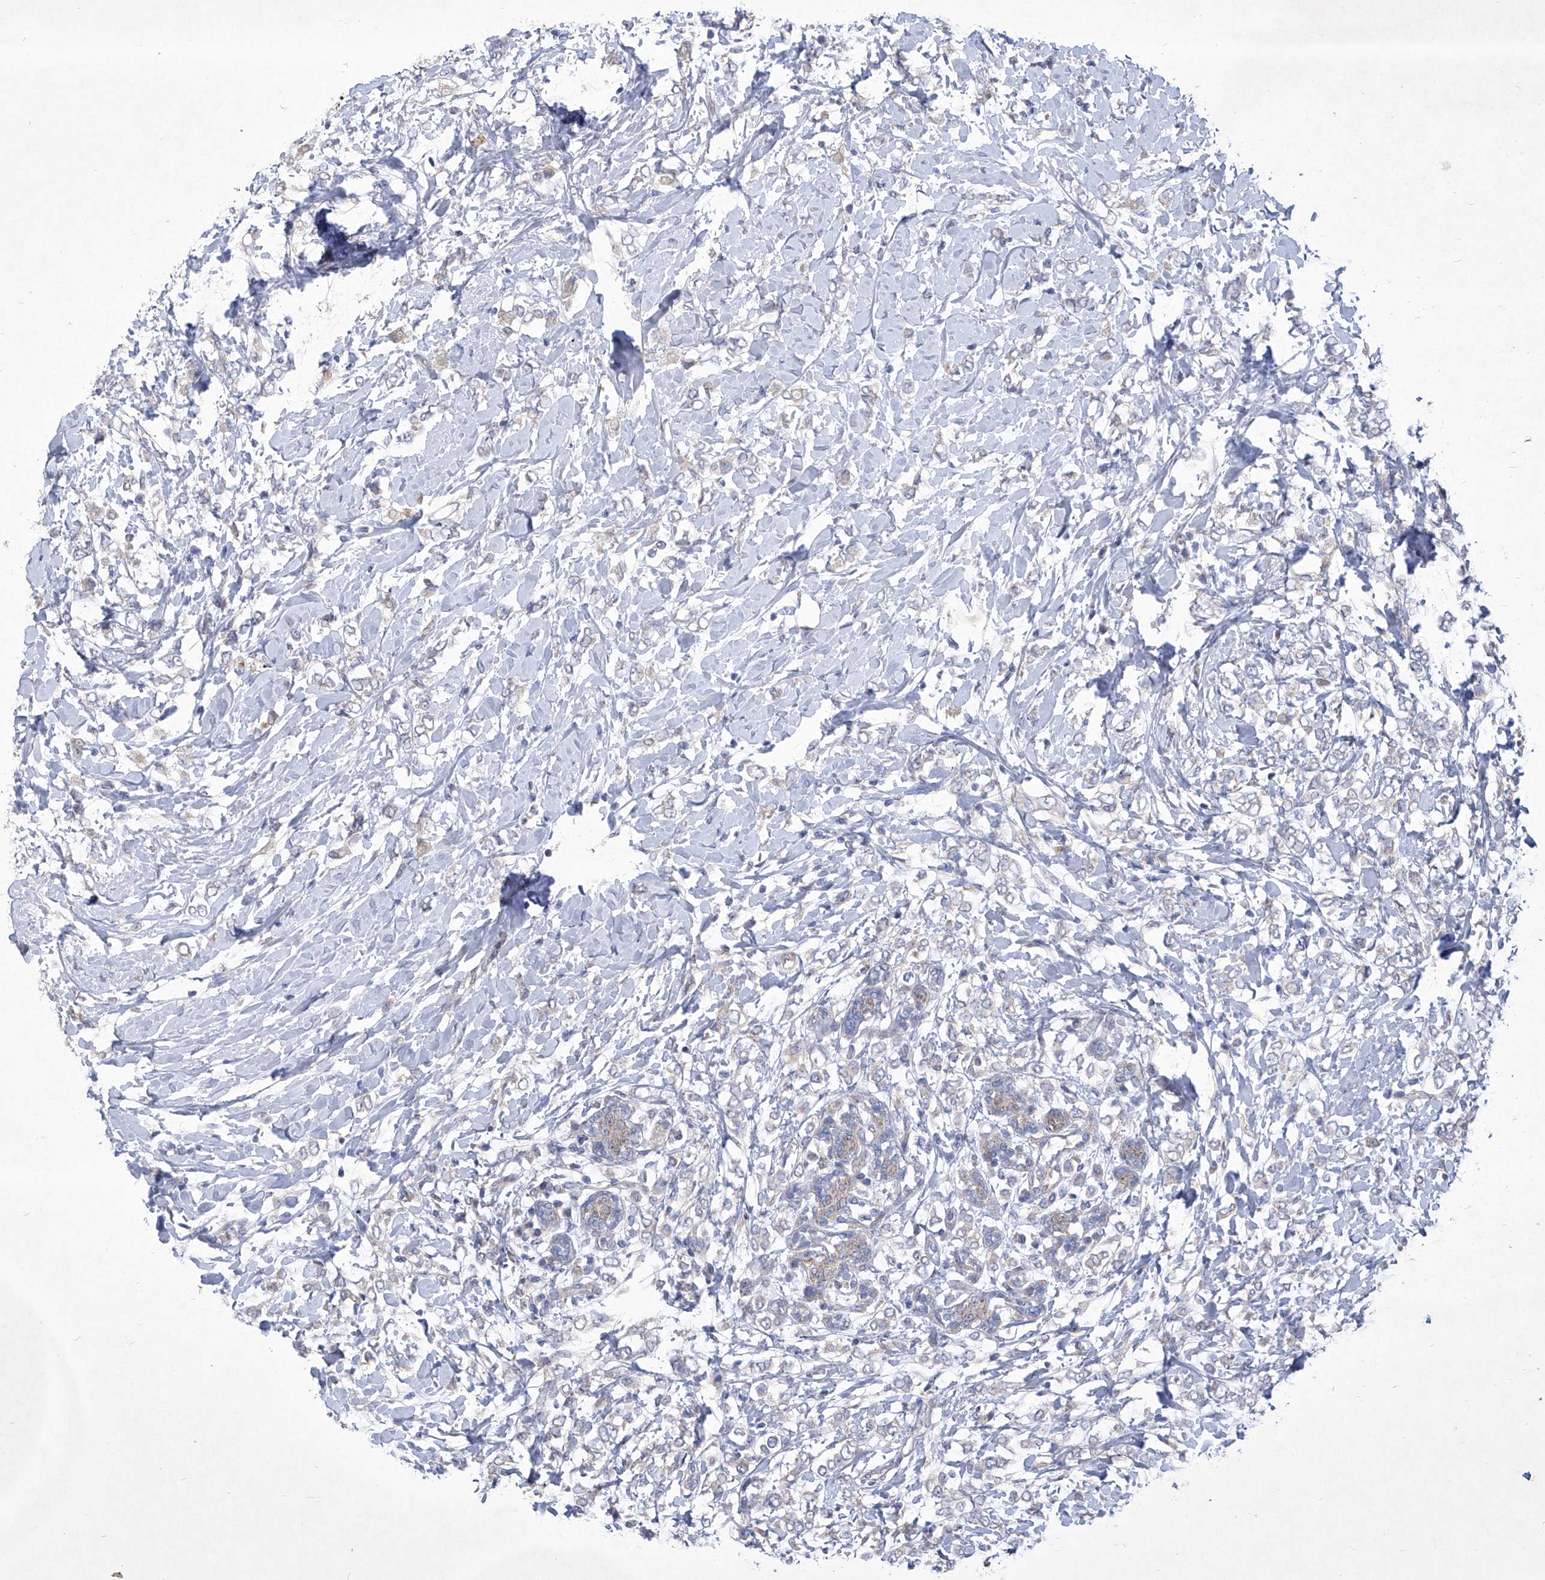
{"staining": {"intensity": "negative", "quantity": "none", "location": "none"}, "tissue": "breast cancer", "cell_type": "Tumor cells", "image_type": "cancer", "snomed": [{"axis": "morphology", "description": "Normal tissue, NOS"}, {"axis": "morphology", "description": "Lobular carcinoma"}, {"axis": "topography", "description": "Breast"}], "caption": "Immunohistochemistry histopathology image of neoplastic tissue: human lobular carcinoma (breast) stained with DAB reveals no significant protein staining in tumor cells. (DAB immunohistochemistry (IHC) visualized using brightfield microscopy, high magnification).", "gene": "COQ3", "patient": {"sex": "female", "age": 47}}